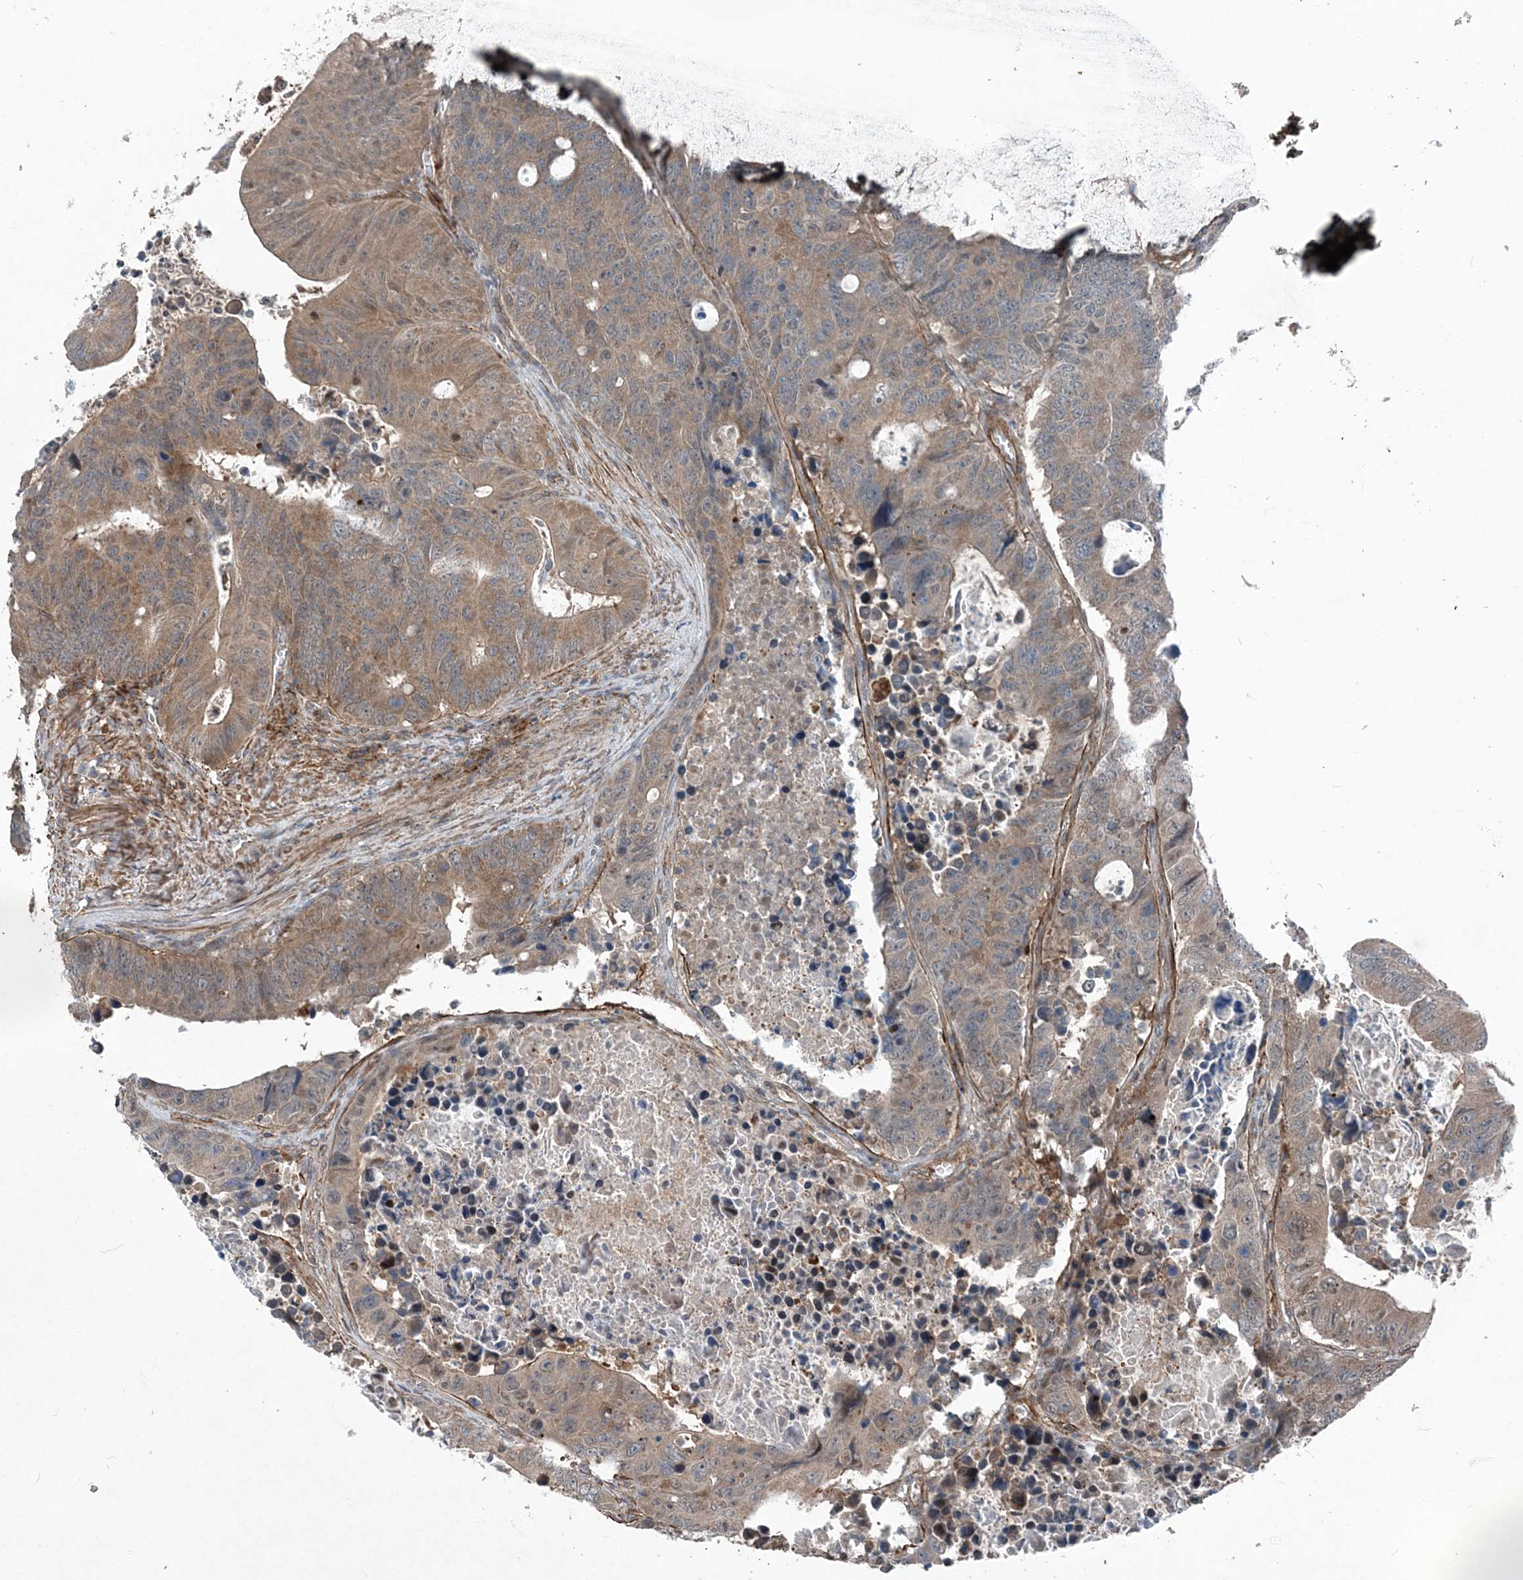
{"staining": {"intensity": "moderate", "quantity": "25%-75%", "location": "cytoplasmic/membranous"}, "tissue": "colorectal cancer", "cell_type": "Tumor cells", "image_type": "cancer", "snomed": [{"axis": "morphology", "description": "Adenocarcinoma, NOS"}, {"axis": "topography", "description": "Colon"}], "caption": "A photomicrograph of human colorectal cancer (adenocarcinoma) stained for a protein displays moderate cytoplasmic/membranous brown staining in tumor cells. (Stains: DAB in brown, nuclei in blue, Microscopy: brightfield microscopy at high magnification).", "gene": "NDUFA2", "patient": {"sex": "male", "age": 87}}